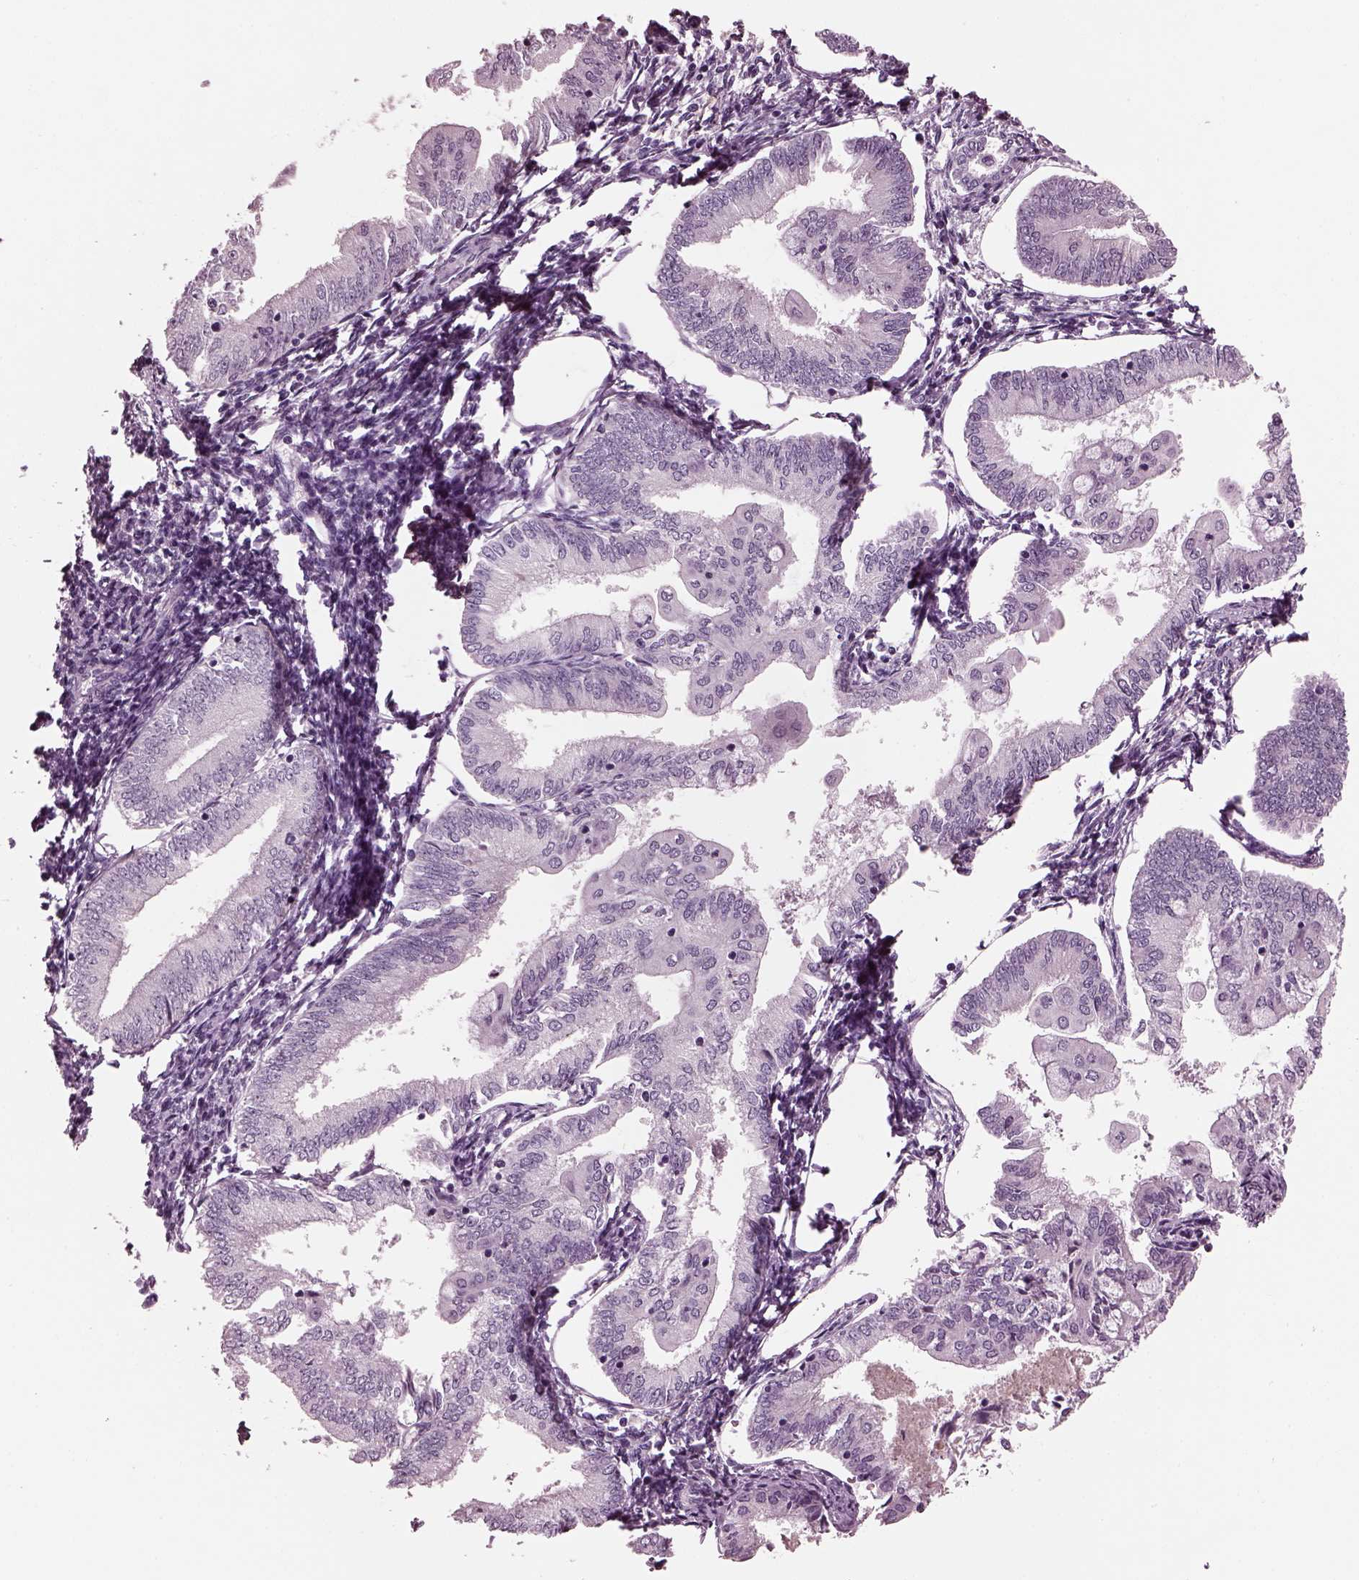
{"staining": {"intensity": "negative", "quantity": "none", "location": "none"}, "tissue": "endometrial cancer", "cell_type": "Tumor cells", "image_type": "cancer", "snomed": [{"axis": "morphology", "description": "Adenocarcinoma, NOS"}, {"axis": "topography", "description": "Endometrium"}], "caption": "The photomicrograph reveals no significant positivity in tumor cells of endometrial adenocarcinoma. The staining was performed using DAB (3,3'-diaminobenzidine) to visualize the protein expression in brown, while the nuclei were stained in blue with hematoxylin (Magnification: 20x).", "gene": "MIB2", "patient": {"sex": "female", "age": 55}}